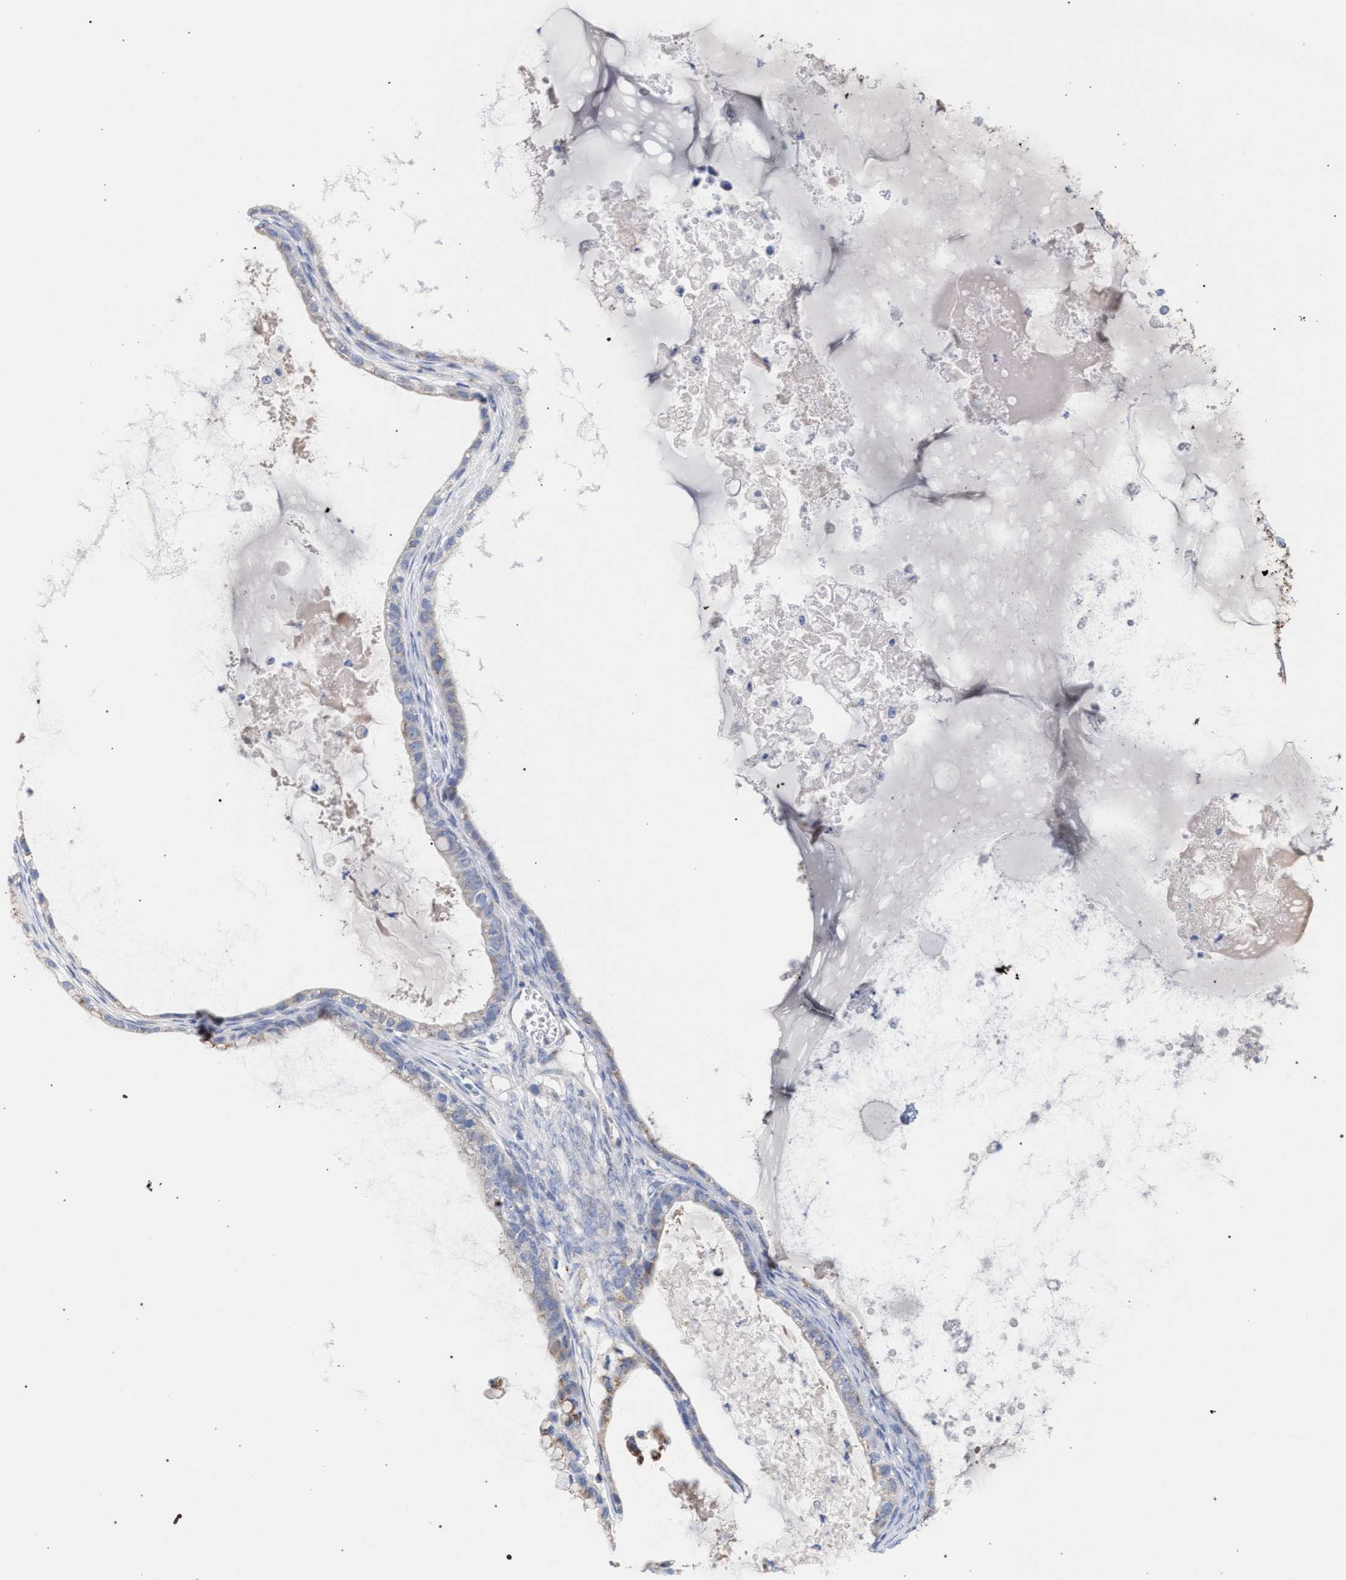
{"staining": {"intensity": "moderate", "quantity": "25%-75%", "location": "cytoplasmic/membranous"}, "tissue": "ovarian cancer", "cell_type": "Tumor cells", "image_type": "cancer", "snomed": [{"axis": "morphology", "description": "Cystadenocarcinoma, mucinous, NOS"}, {"axis": "topography", "description": "Ovary"}], "caption": "A high-resolution photomicrograph shows immunohistochemistry staining of ovarian cancer, which displays moderate cytoplasmic/membranous positivity in approximately 25%-75% of tumor cells.", "gene": "ECI2", "patient": {"sex": "female", "age": 80}}